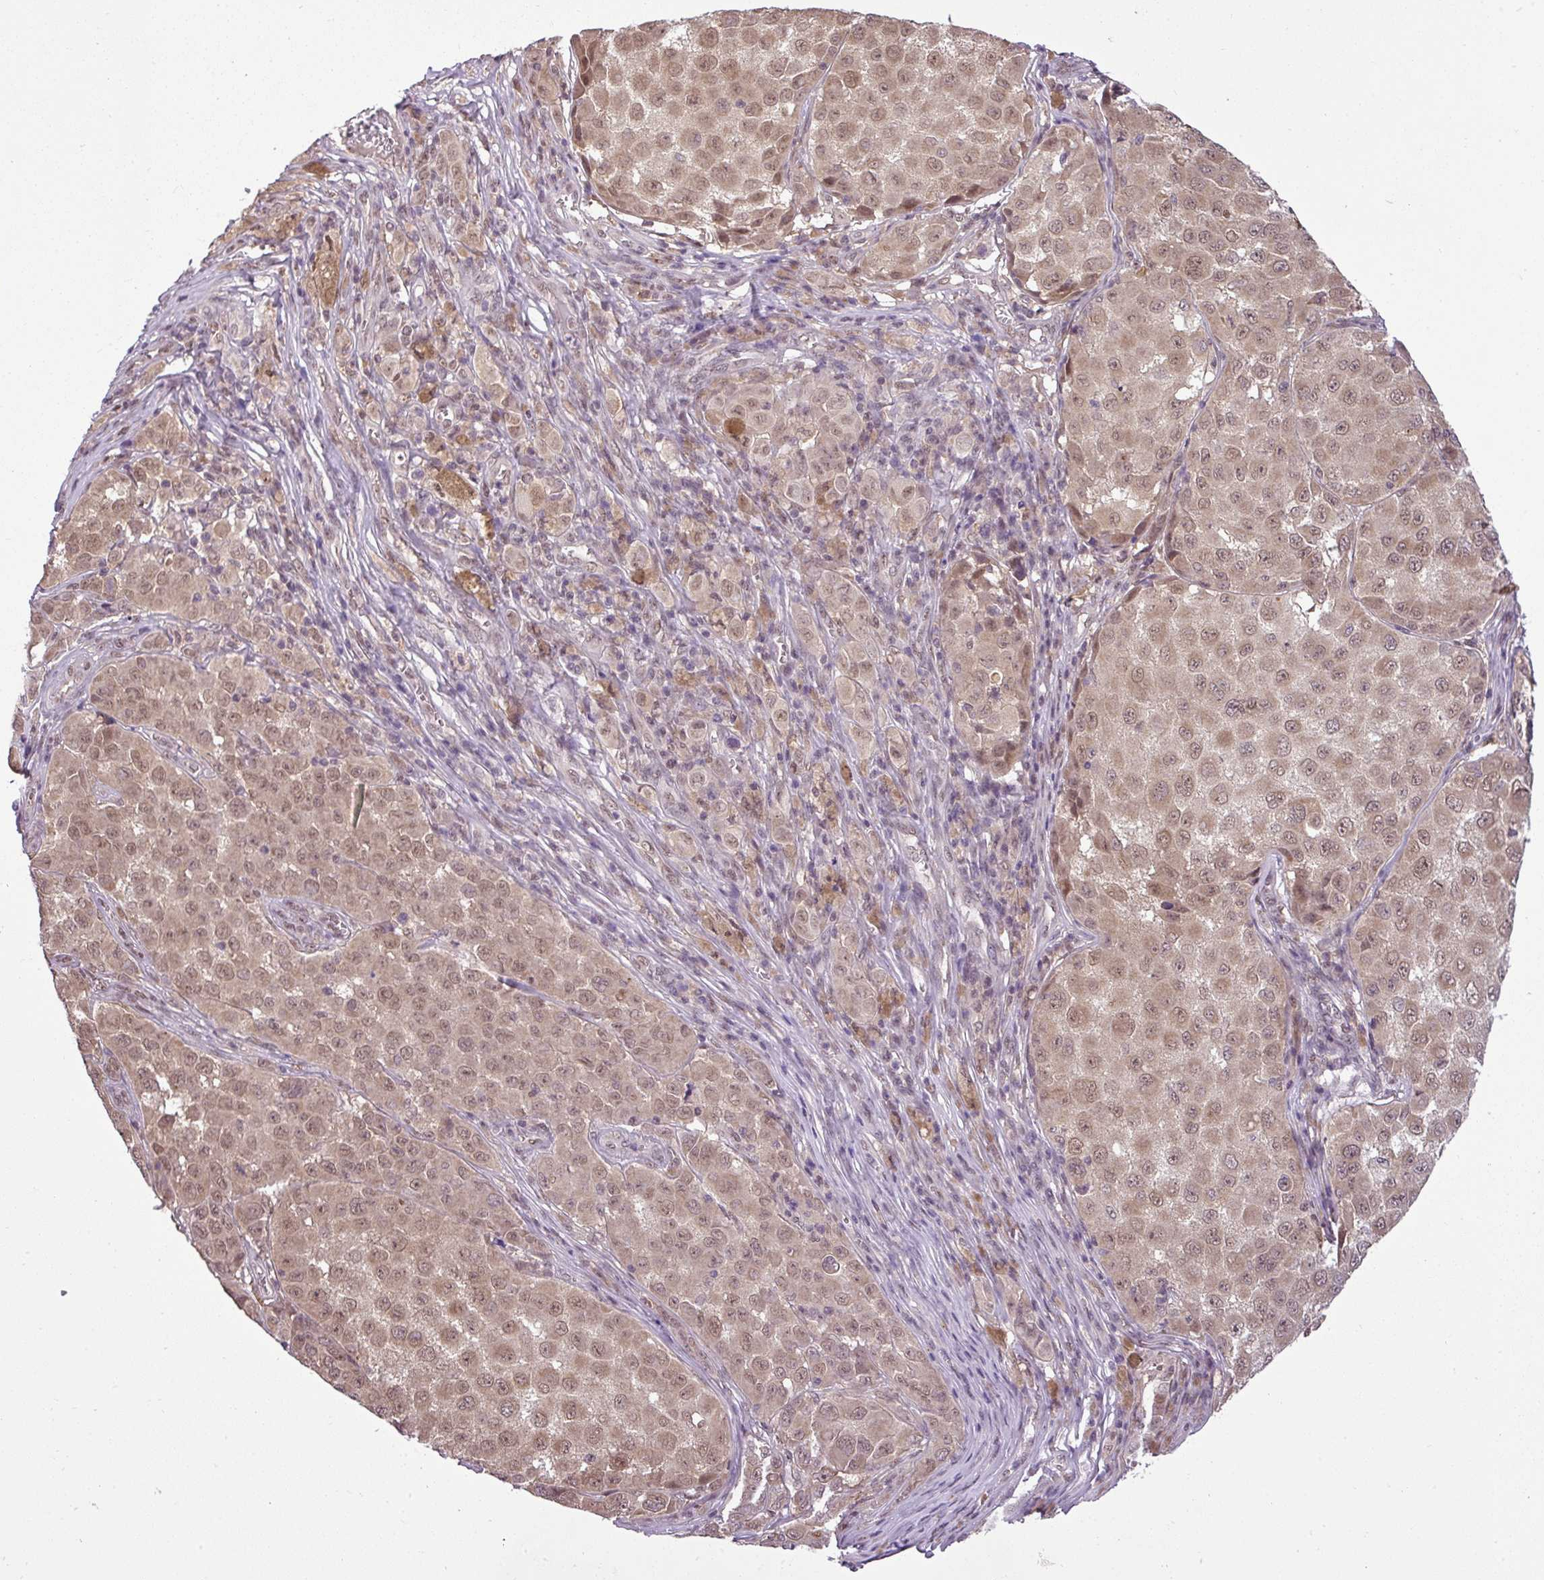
{"staining": {"intensity": "moderate", "quantity": ">75%", "location": "cytoplasmic/membranous,nuclear"}, "tissue": "melanoma", "cell_type": "Tumor cells", "image_type": "cancer", "snomed": [{"axis": "morphology", "description": "Malignant melanoma, NOS"}, {"axis": "topography", "description": "Skin"}], "caption": "DAB (3,3'-diaminobenzidine) immunohistochemical staining of human malignant melanoma shows moderate cytoplasmic/membranous and nuclear protein positivity in about >75% of tumor cells.", "gene": "MFHAS1", "patient": {"sex": "male", "age": 64}}